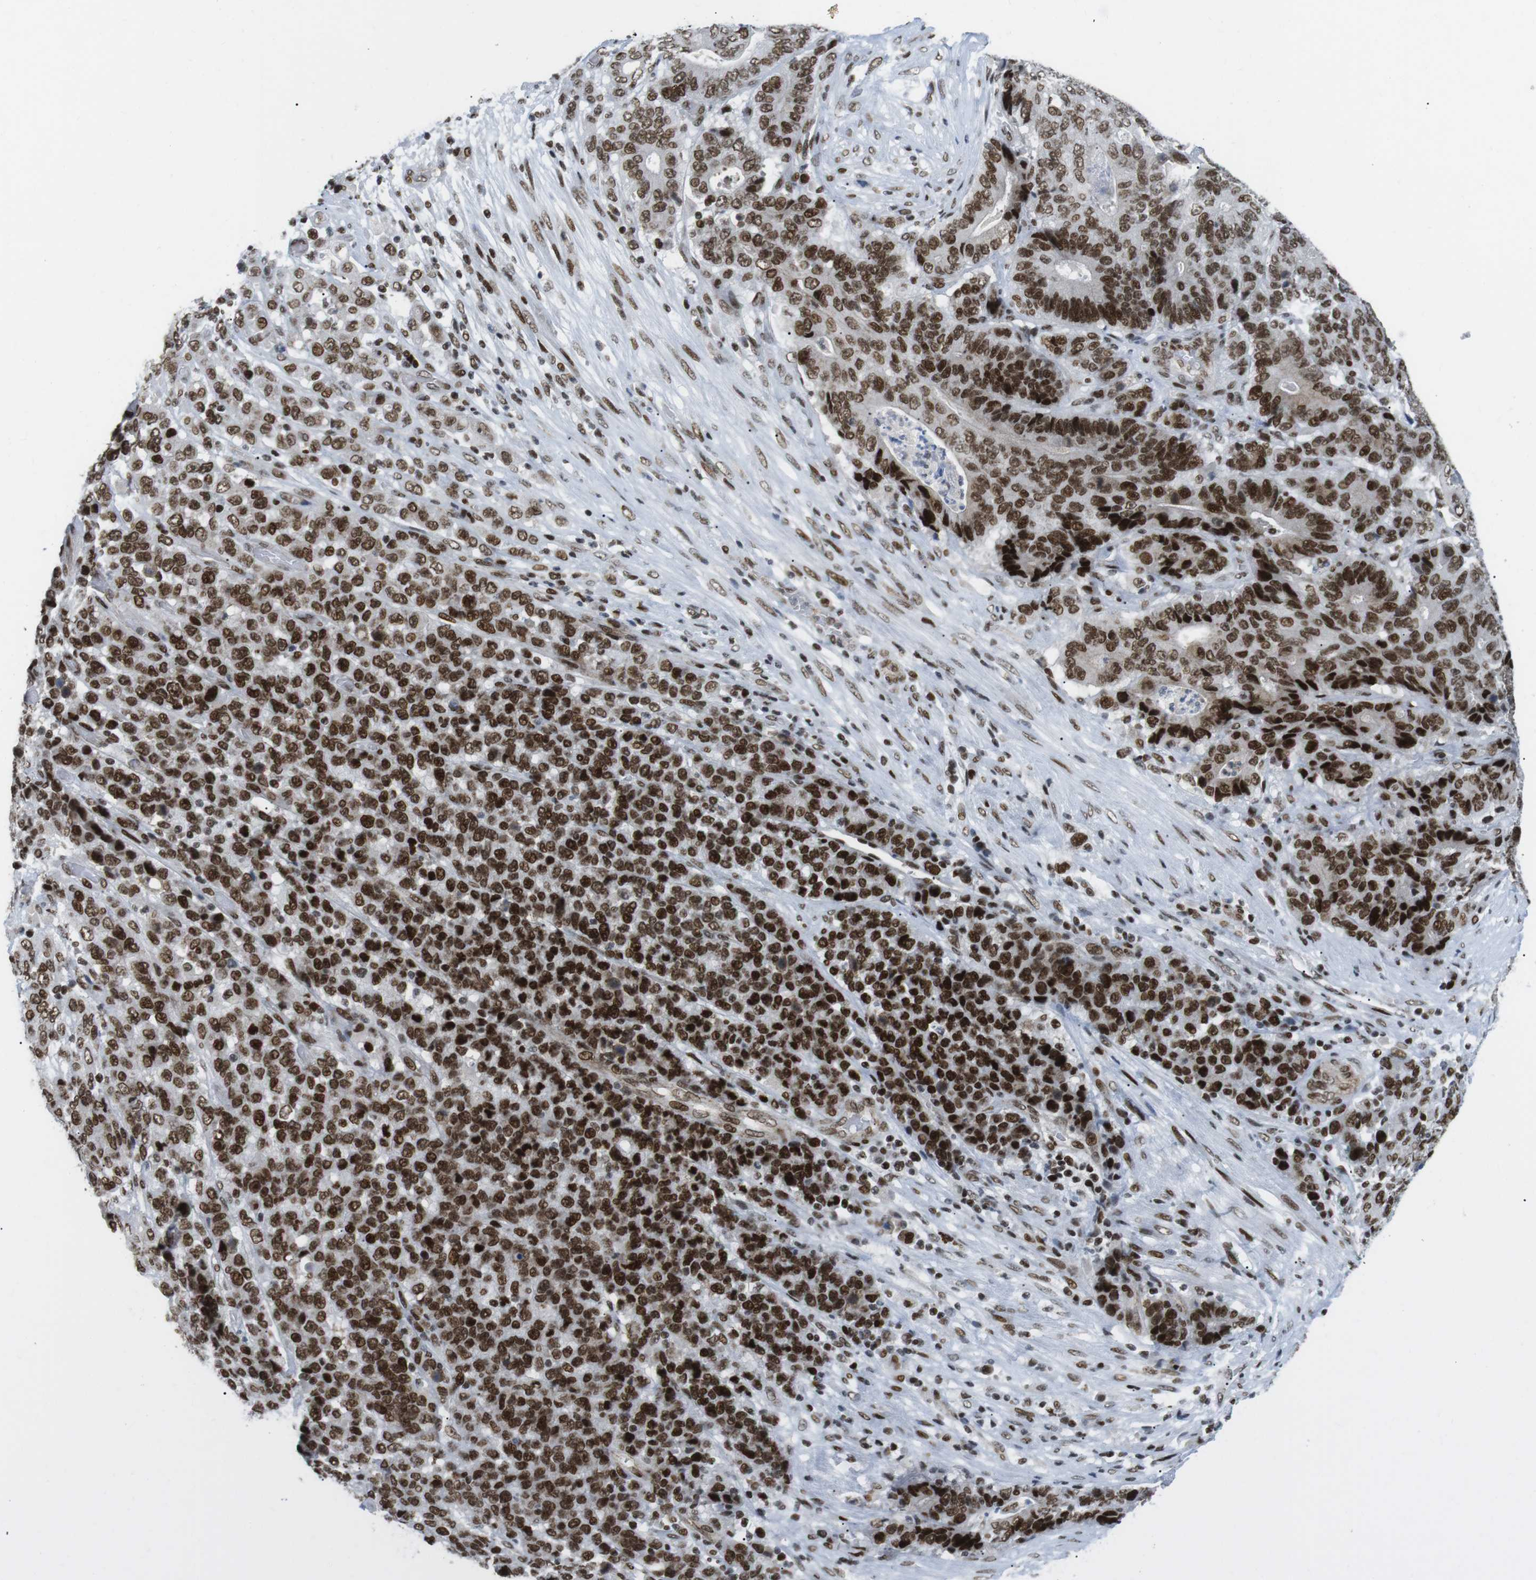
{"staining": {"intensity": "strong", "quantity": ">75%", "location": "nuclear"}, "tissue": "stomach cancer", "cell_type": "Tumor cells", "image_type": "cancer", "snomed": [{"axis": "morphology", "description": "Adenocarcinoma, NOS"}, {"axis": "topography", "description": "Stomach"}], "caption": "Immunohistochemical staining of stomach cancer displays high levels of strong nuclear protein positivity in about >75% of tumor cells.", "gene": "ARID1A", "patient": {"sex": "female", "age": 73}}